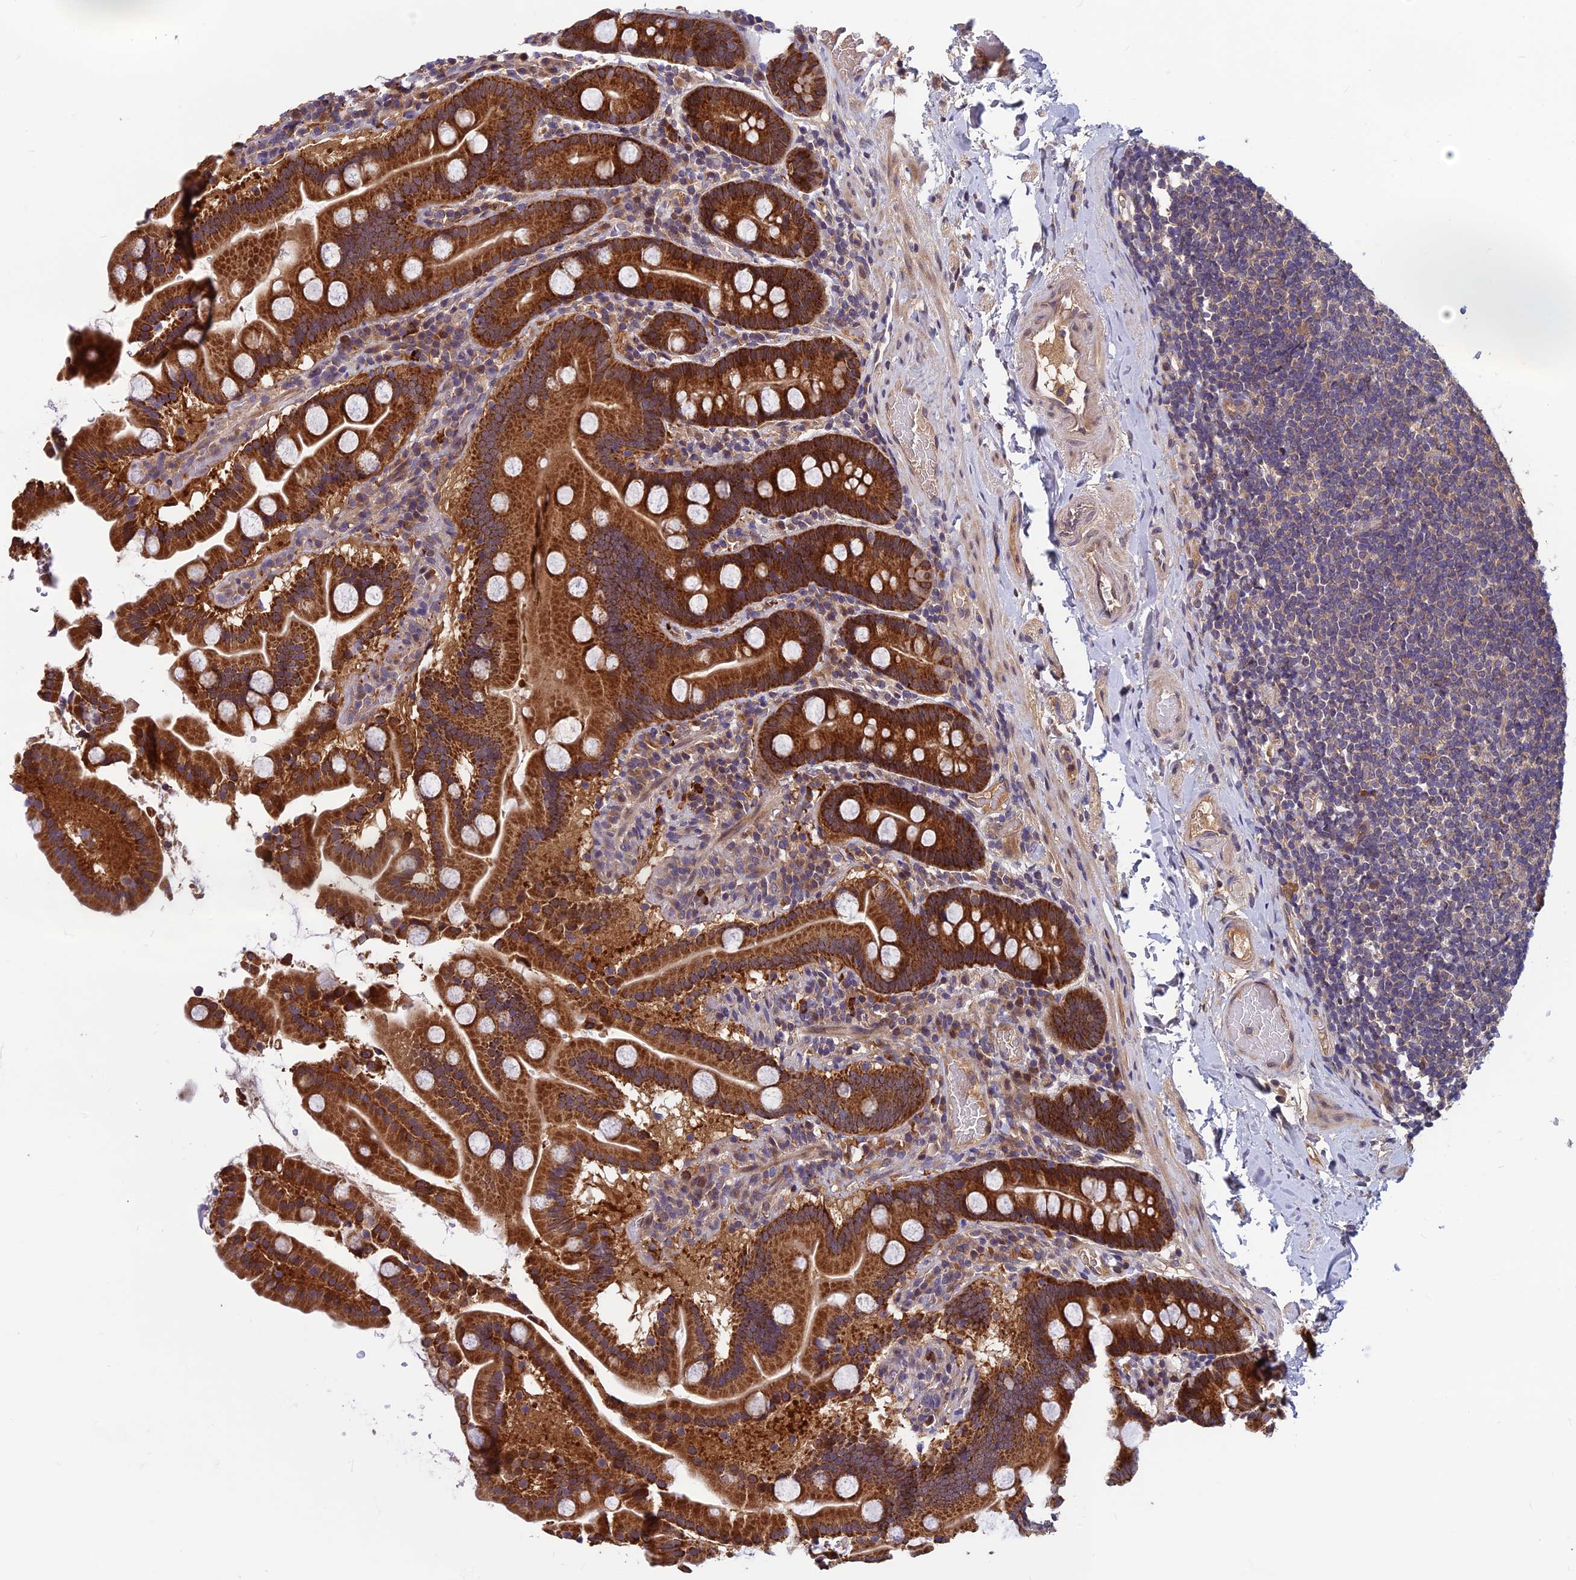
{"staining": {"intensity": "strong", "quantity": ">75%", "location": "cytoplasmic/membranous"}, "tissue": "duodenum", "cell_type": "Glandular cells", "image_type": "normal", "snomed": [{"axis": "morphology", "description": "Normal tissue, NOS"}, {"axis": "topography", "description": "Duodenum"}], "caption": "Protein staining of benign duodenum demonstrates strong cytoplasmic/membranous positivity in about >75% of glandular cells.", "gene": "CCDC15", "patient": {"sex": "male", "age": 55}}